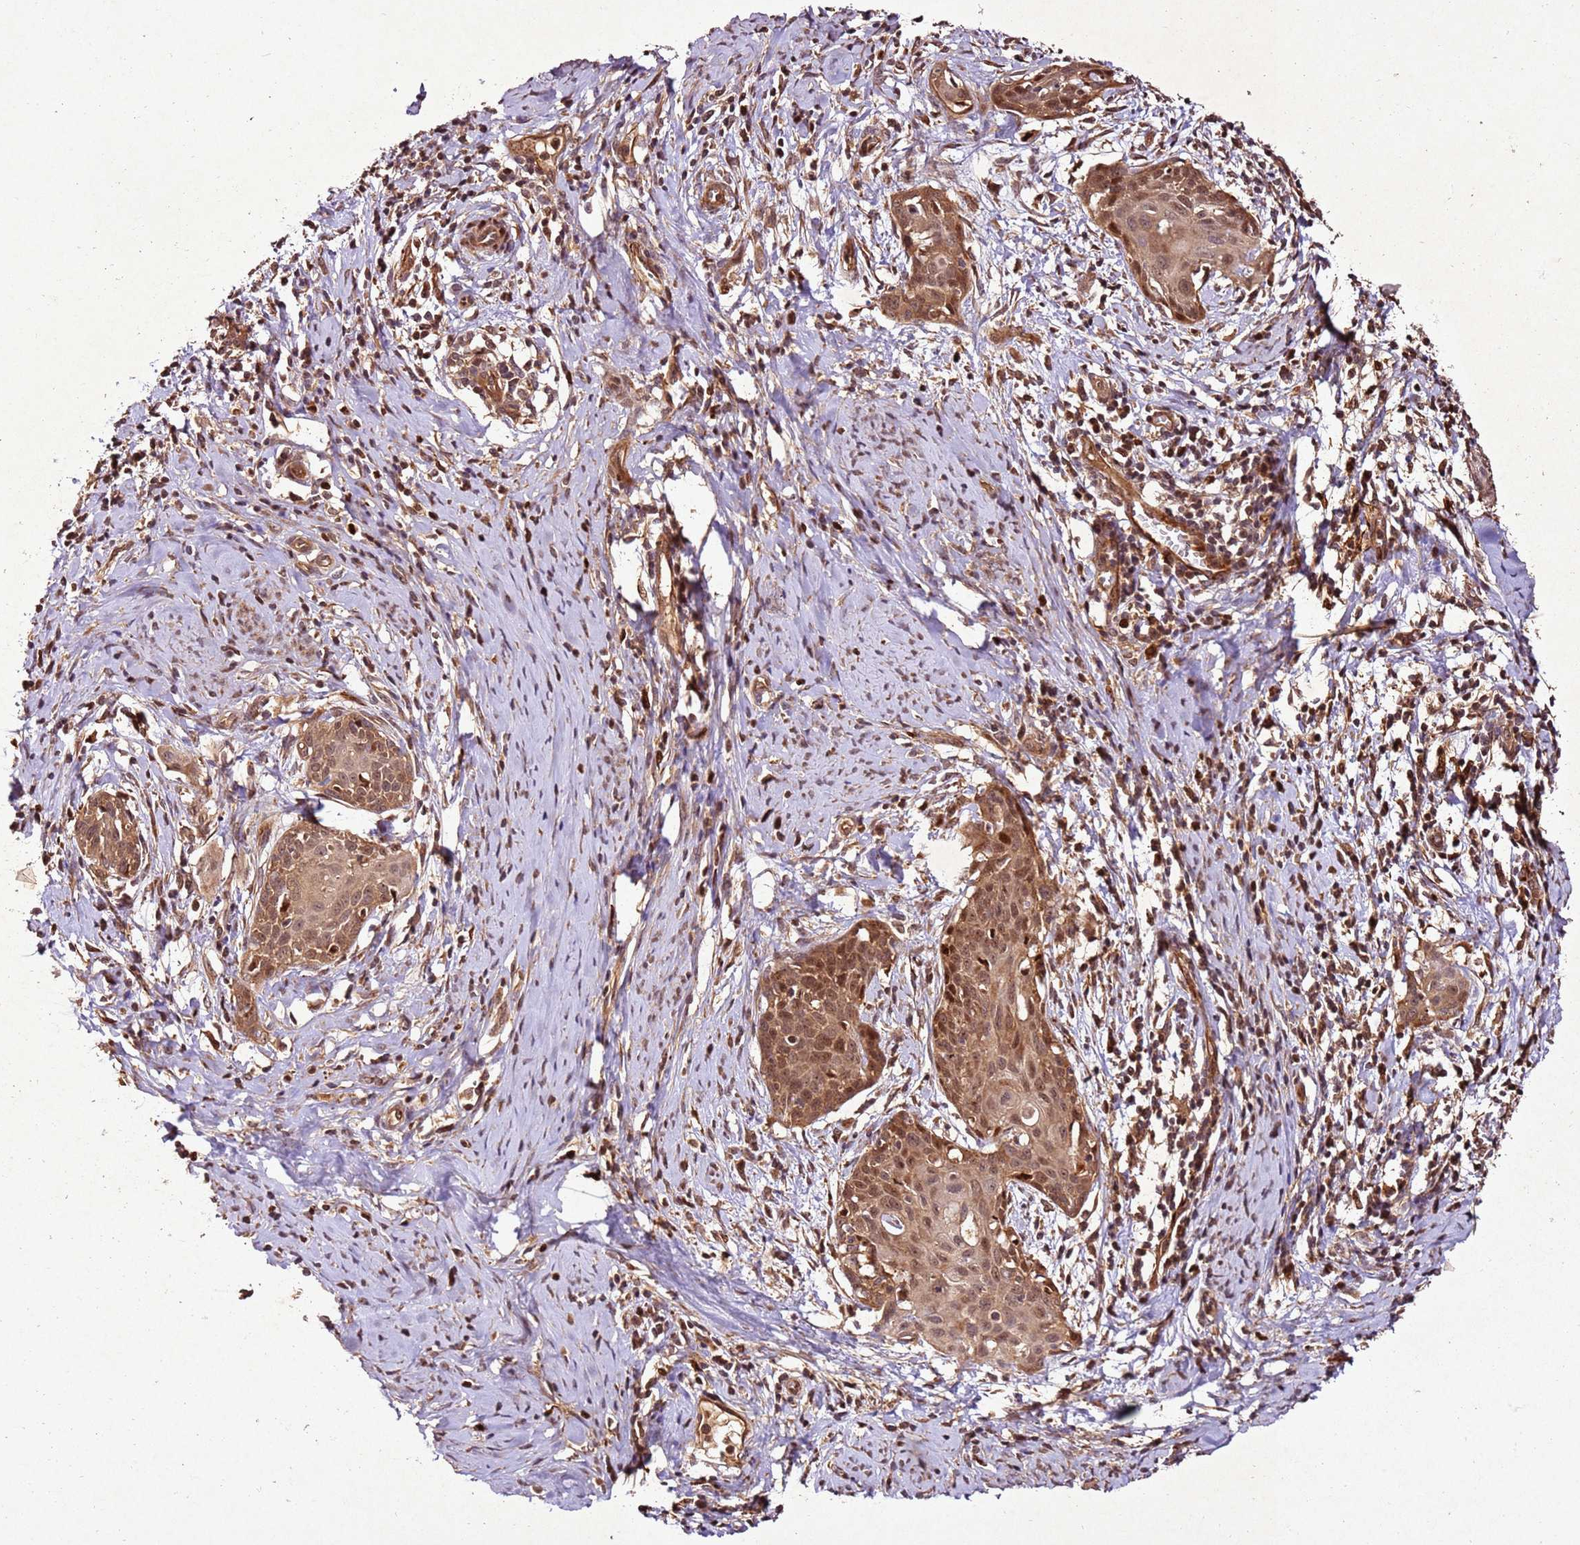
{"staining": {"intensity": "moderate", "quantity": ">75%", "location": "cytoplasmic/membranous,nuclear"}, "tissue": "cervical cancer", "cell_type": "Tumor cells", "image_type": "cancer", "snomed": [{"axis": "morphology", "description": "Squamous cell carcinoma, NOS"}, {"axis": "topography", "description": "Cervix"}], "caption": "IHC photomicrograph of human squamous cell carcinoma (cervical) stained for a protein (brown), which reveals medium levels of moderate cytoplasmic/membranous and nuclear expression in approximately >75% of tumor cells.", "gene": "PTMA", "patient": {"sex": "female", "age": 52}}